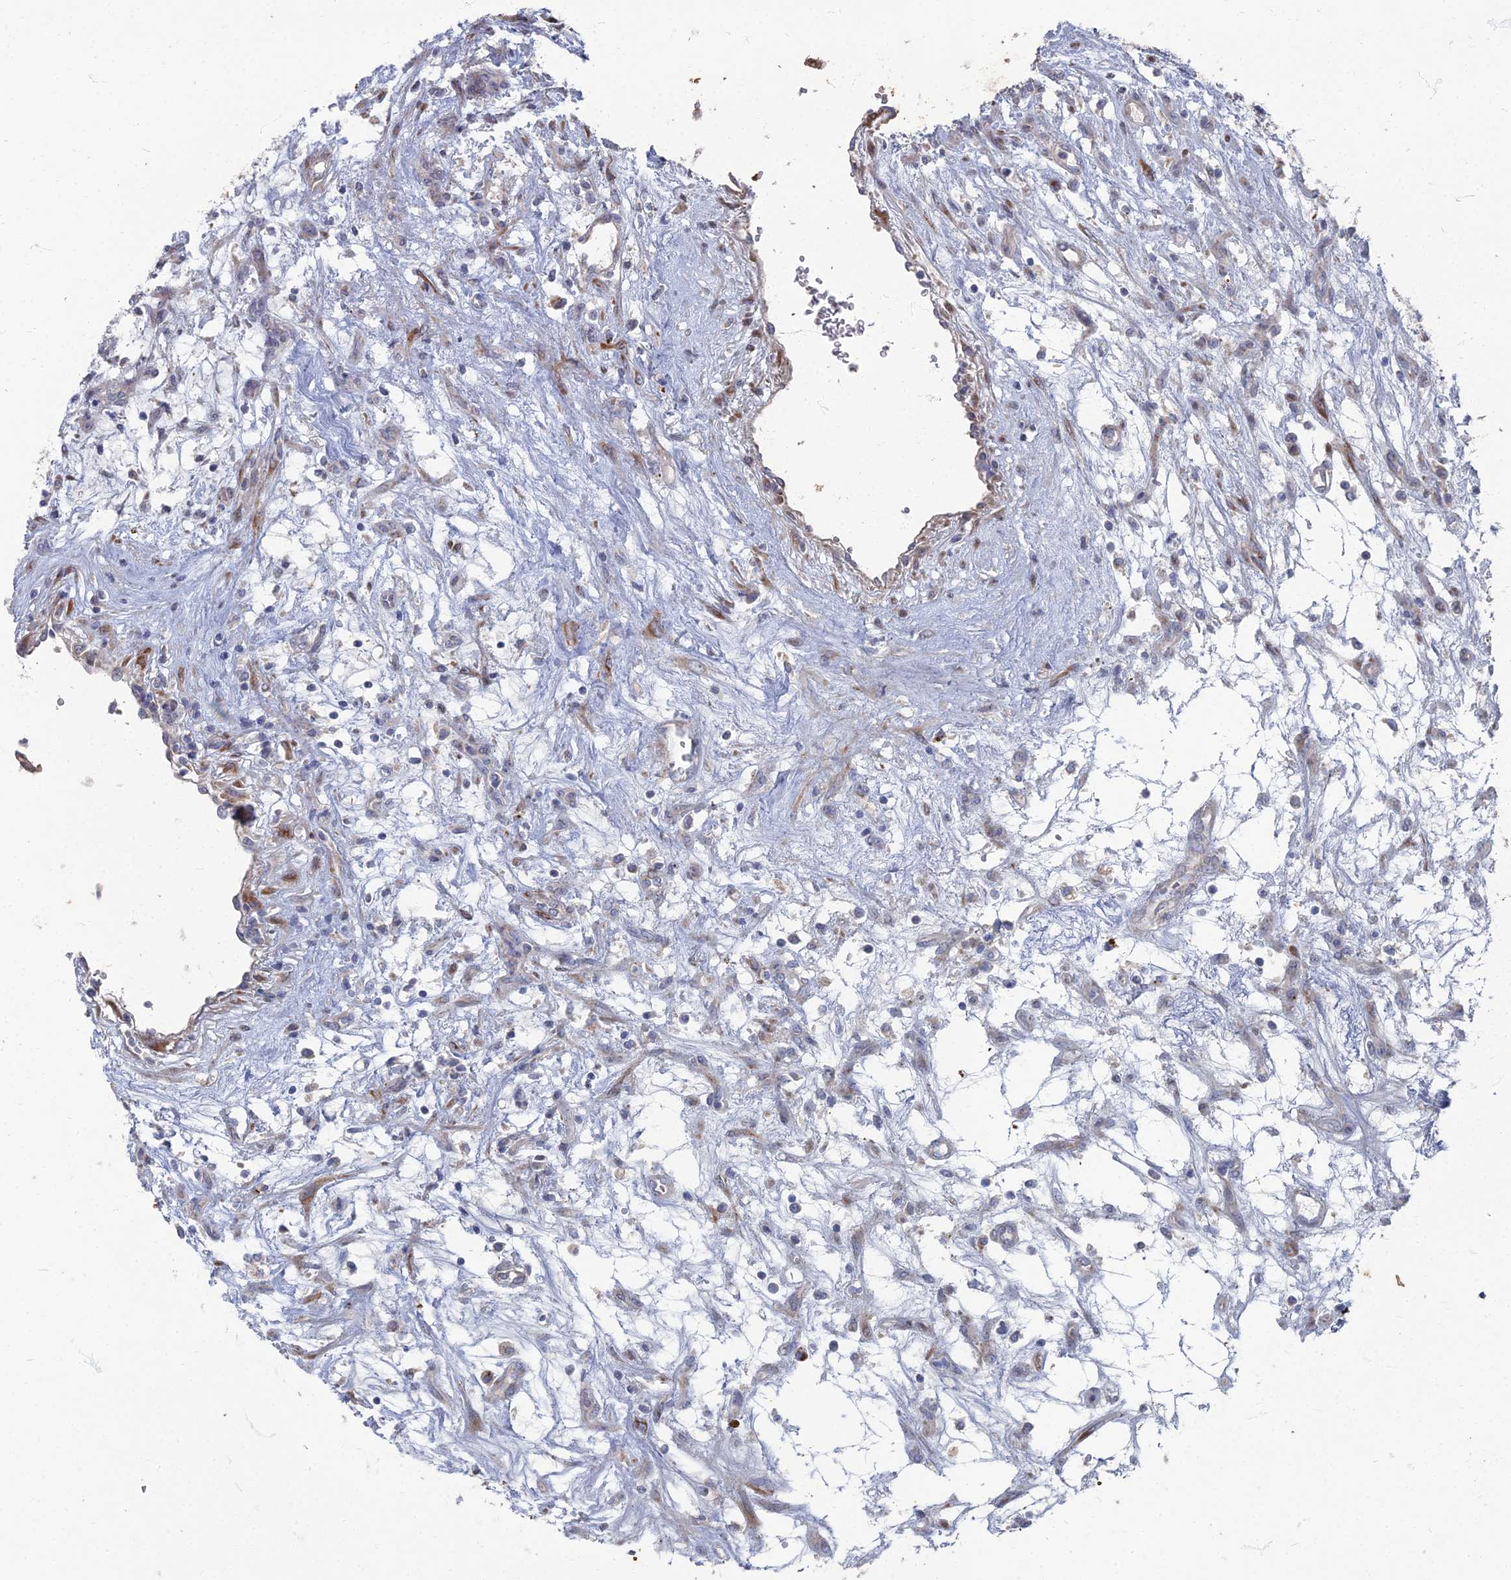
{"staining": {"intensity": "negative", "quantity": "none", "location": "none"}, "tissue": "renal cancer", "cell_type": "Tumor cells", "image_type": "cancer", "snomed": [{"axis": "morphology", "description": "Adenocarcinoma, NOS"}, {"axis": "topography", "description": "Kidney"}], "caption": "High magnification brightfield microscopy of renal cancer stained with DAB (3,3'-diaminobenzidine) (brown) and counterstained with hematoxylin (blue): tumor cells show no significant positivity.", "gene": "TMEM128", "patient": {"sex": "female", "age": 57}}